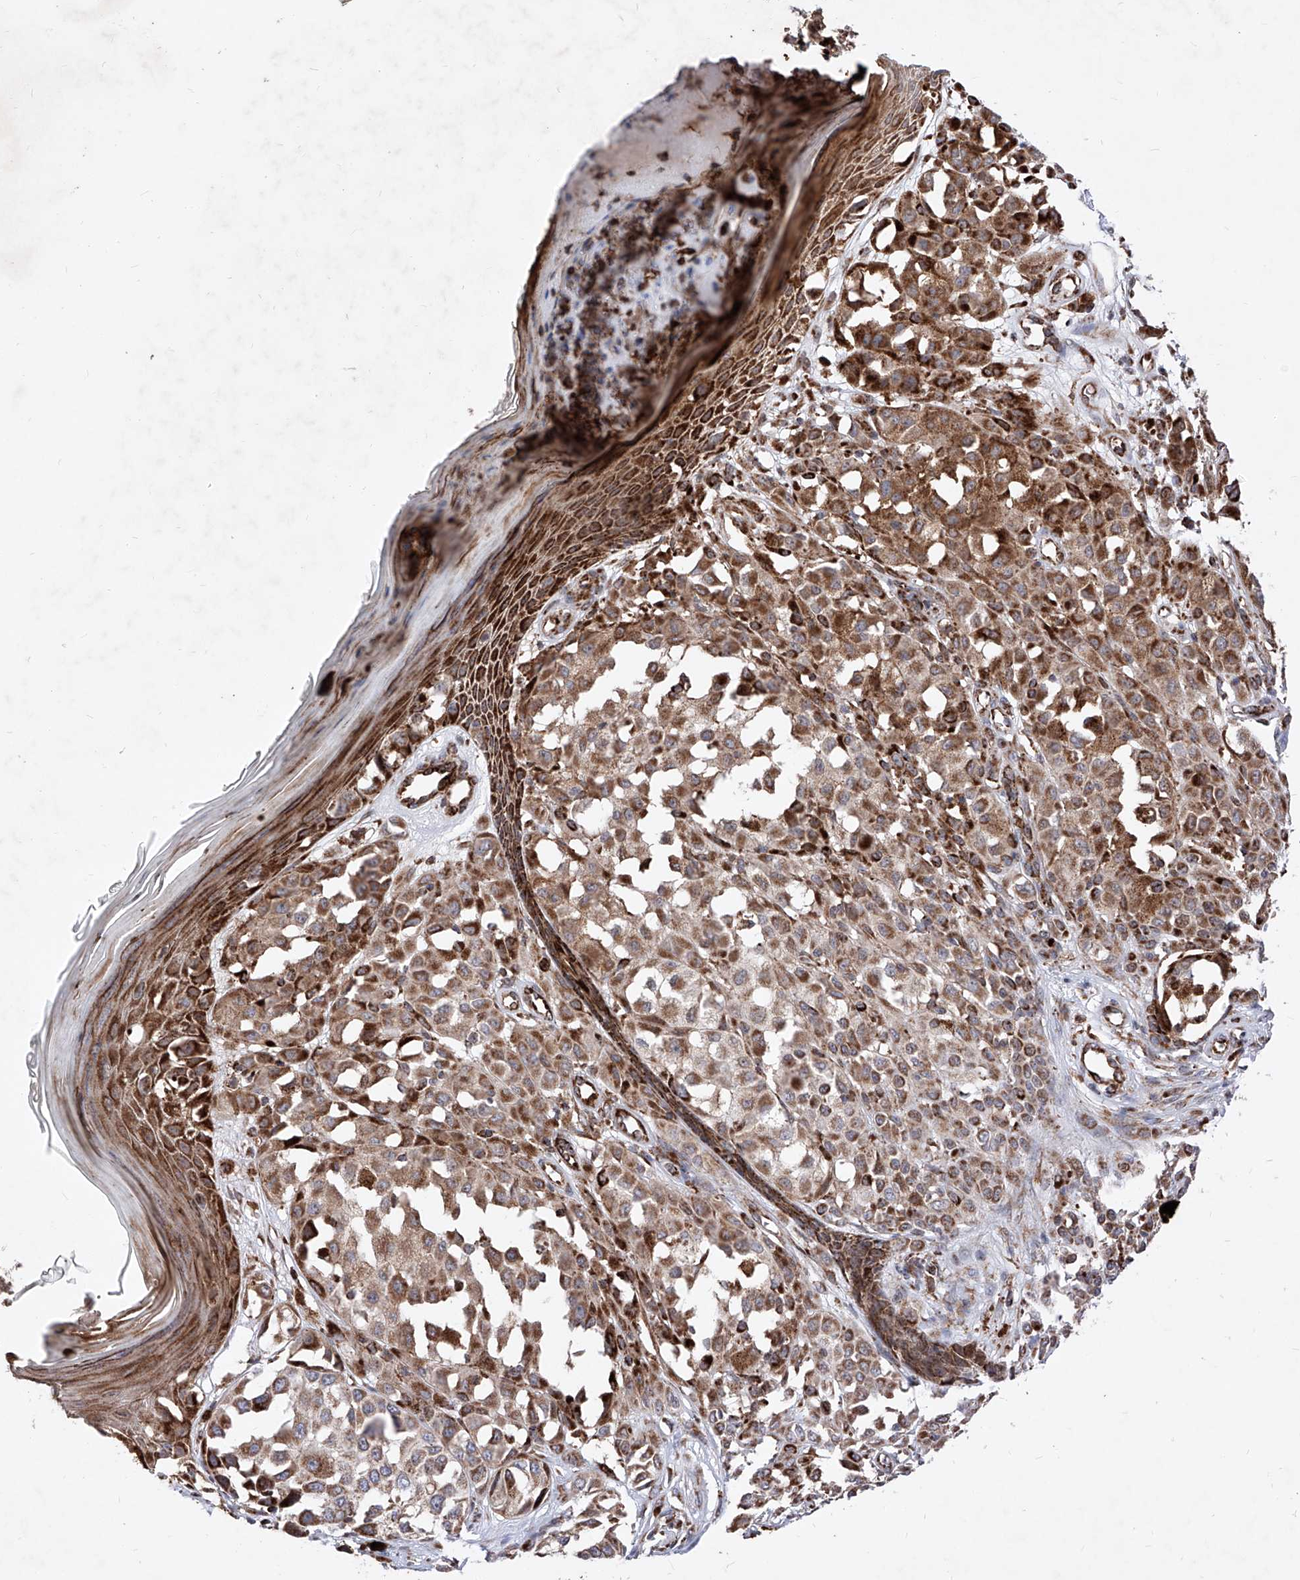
{"staining": {"intensity": "moderate", "quantity": ">75%", "location": "cytoplasmic/membranous"}, "tissue": "melanoma", "cell_type": "Tumor cells", "image_type": "cancer", "snomed": [{"axis": "morphology", "description": "Malignant melanoma, NOS"}, {"axis": "topography", "description": "Skin of leg"}], "caption": "Immunohistochemistry (IHC) of melanoma exhibits medium levels of moderate cytoplasmic/membranous expression in approximately >75% of tumor cells. The protein is stained brown, and the nuclei are stained in blue (DAB IHC with brightfield microscopy, high magnification).", "gene": "SEMA6A", "patient": {"sex": "female", "age": 72}}